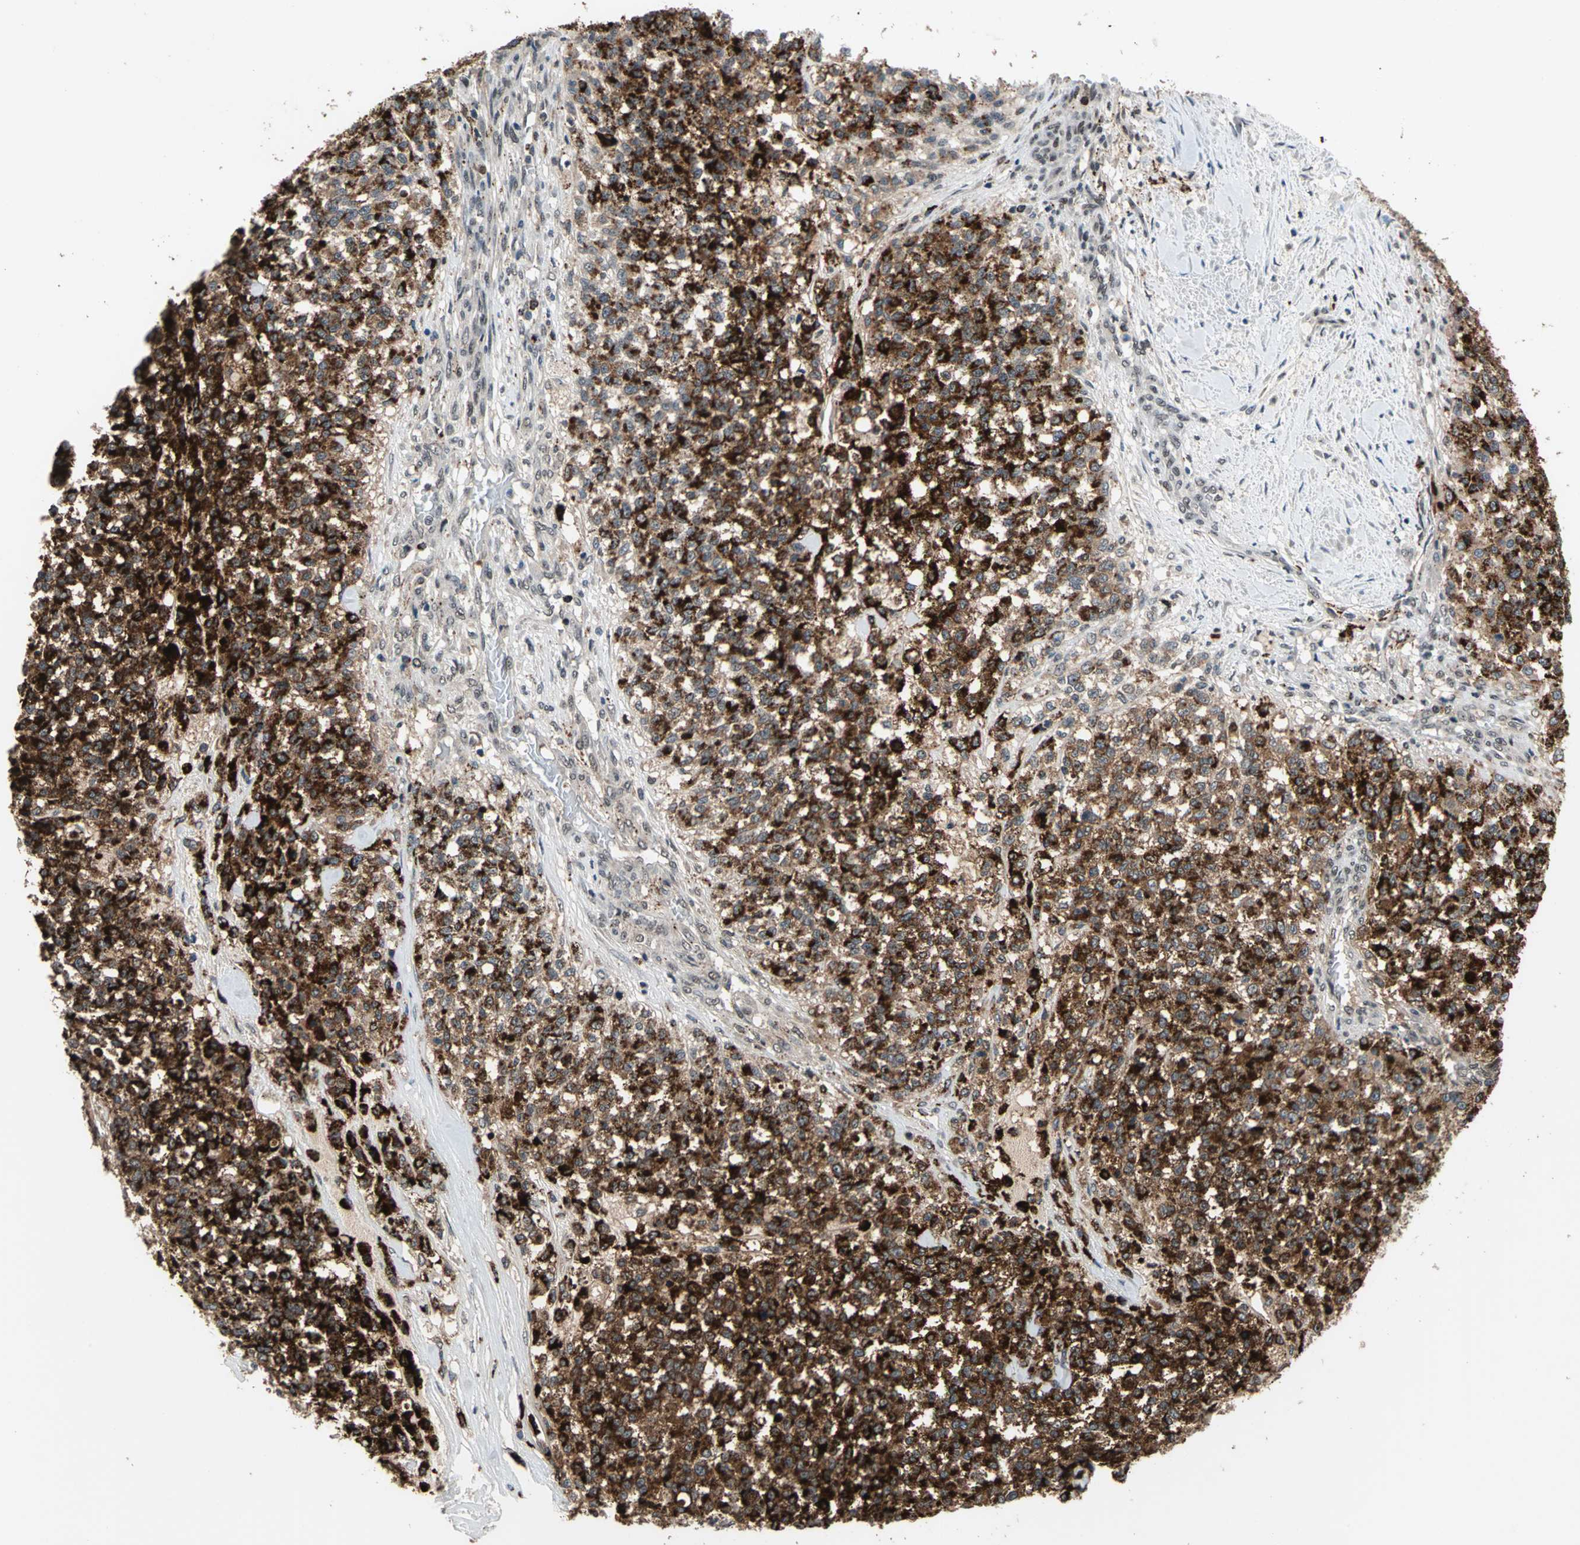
{"staining": {"intensity": "strong", "quantity": ">75%", "location": "cytoplasmic/membranous"}, "tissue": "testis cancer", "cell_type": "Tumor cells", "image_type": "cancer", "snomed": [{"axis": "morphology", "description": "Seminoma, NOS"}, {"axis": "topography", "description": "Testis"}], "caption": "Immunohistochemical staining of testis seminoma displays high levels of strong cytoplasmic/membranous expression in approximately >75% of tumor cells. Nuclei are stained in blue.", "gene": "ELF2", "patient": {"sex": "male", "age": 59}}